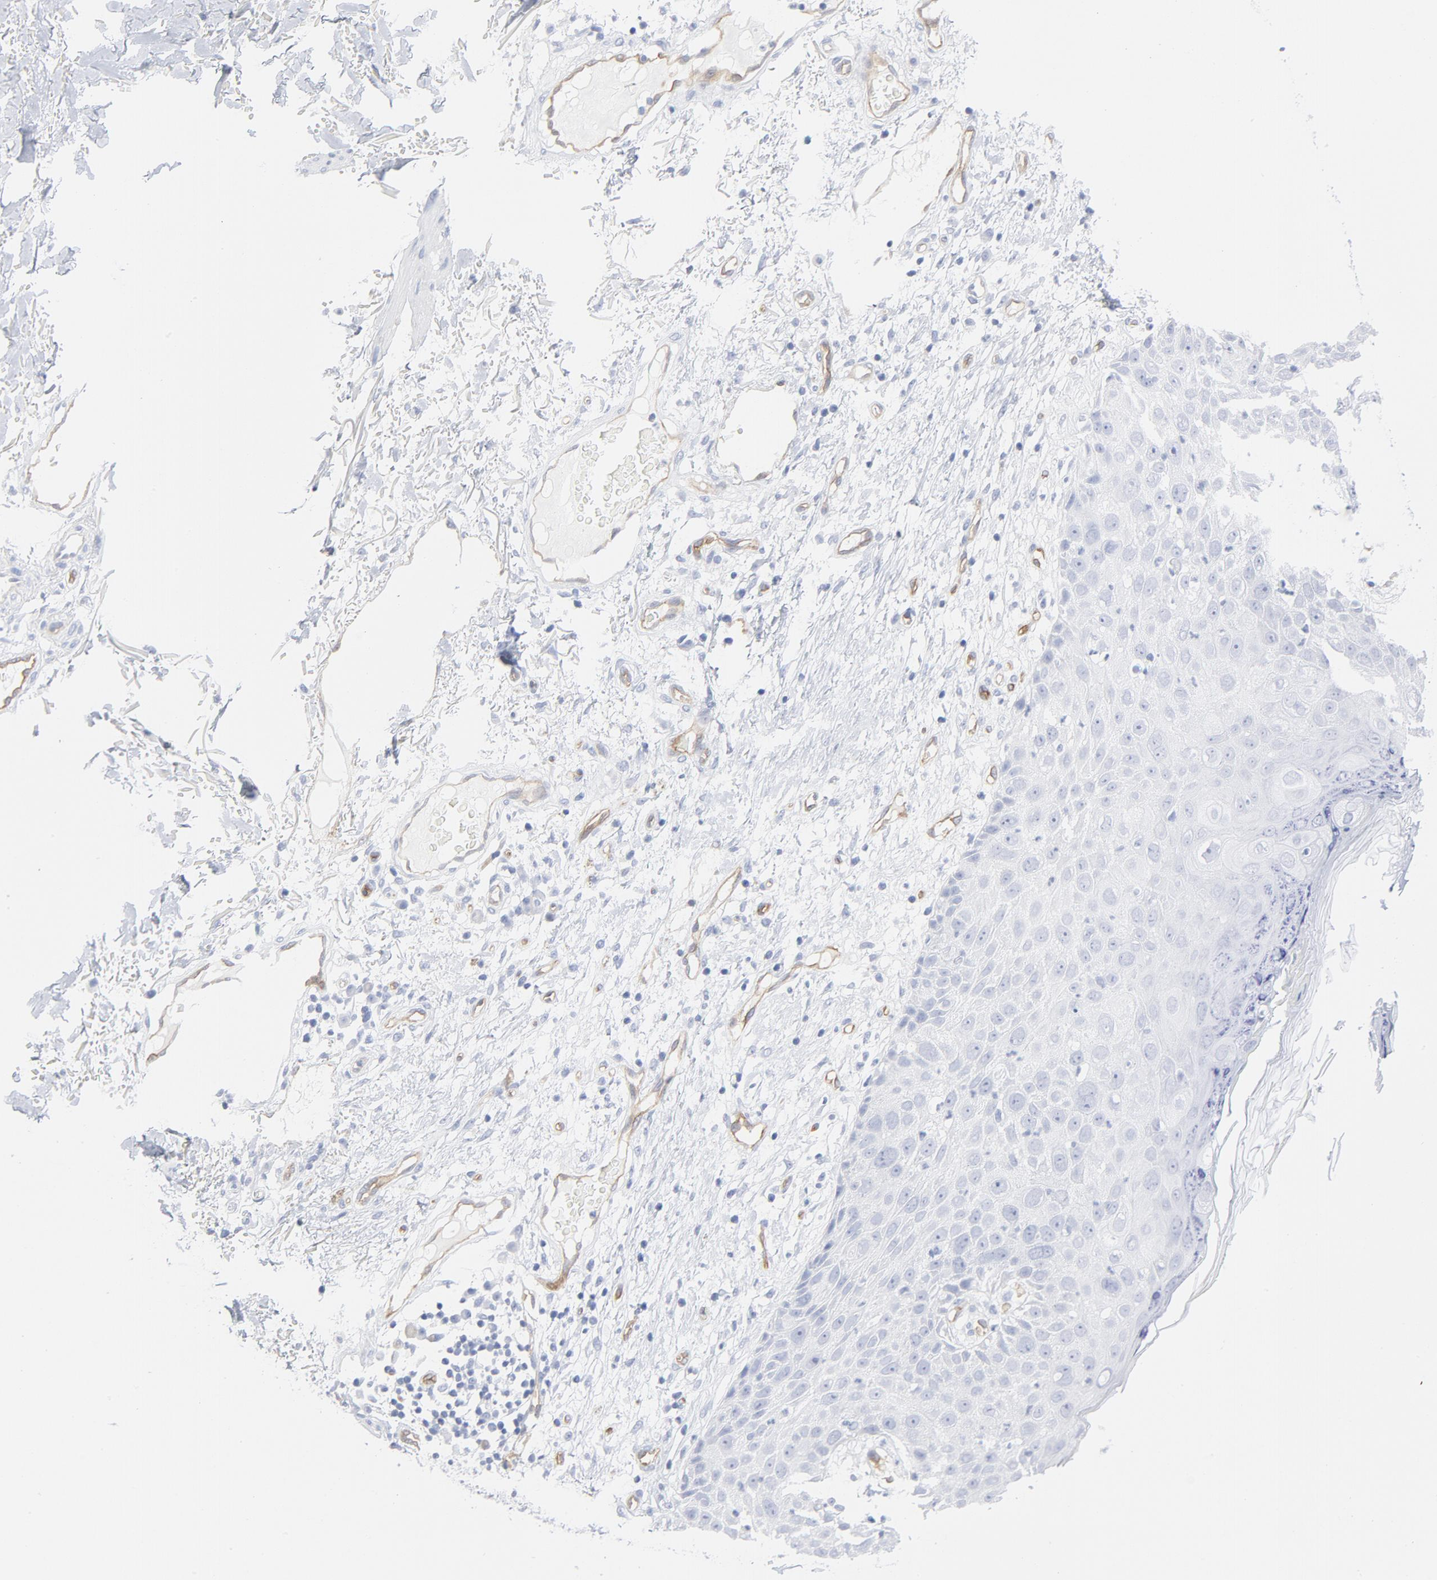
{"staining": {"intensity": "negative", "quantity": "none", "location": "none"}, "tissue": "skin cancer", "cell_type": "Tumor cells", "image_type": "cancer", "snomed": [{"axis": "morphology", "description": "Squamous cell carcinoma, NOS"}, {"axis": "topography", "description": "Skin"}], "caption": "High magnification brightfield microscopy of squamous cell carcinoma (skin) stained with DAB (3,3'-diaminobenzidine) (brown) and counterstained with hematoxylin (blue): tumor cells show no significant expression.", "gene": "SHANK3", "patient": {"sex": "male", "age": 87}}